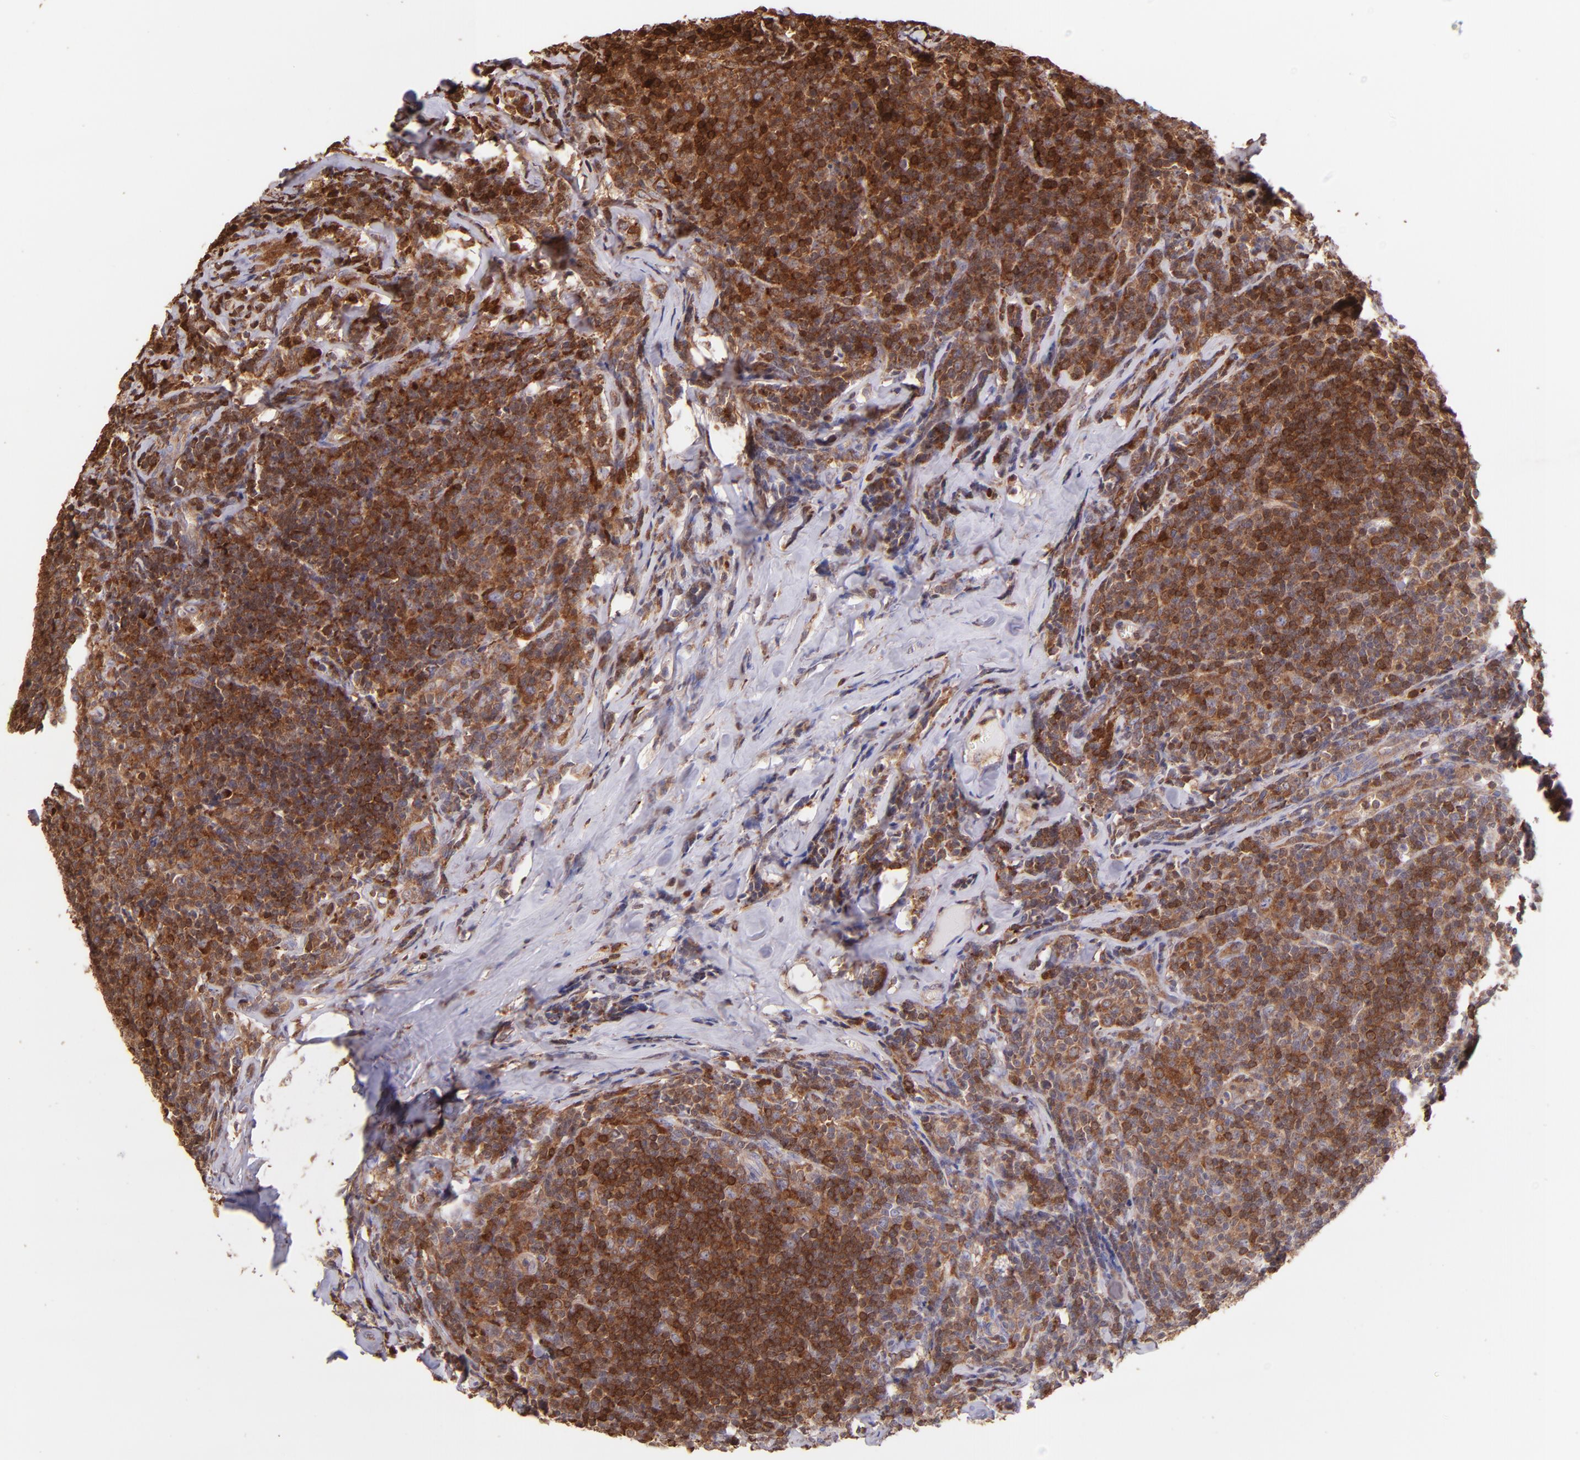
{"staining": {"intensity": "strong", "quantity": ">75%", "location": "cytoplasmic/membranous,nuclear"}, "tissue": "lymphoma", "cell_type": "Tumor cells", "image_type": "cancer", "snomed": [{"axis": "morphology", "description": "Malignant lymphoma, non-Hodgkin's type, Low grade"}, {"axis": "topography", "description": "Lymph node"}], "caption": "This image demonstrates malignant lymphoma, non-Hodgkin's type (low-grade) stained with immunohistochemistry (IHC) to label a protein in brown. The cytoplasmic/membranous and nuclear of tumor cells show strong positivity for the protein. Nuclei are counter-stained blue.", "gene": "BTK", "patient": {"sex": "male", "age": 74}}